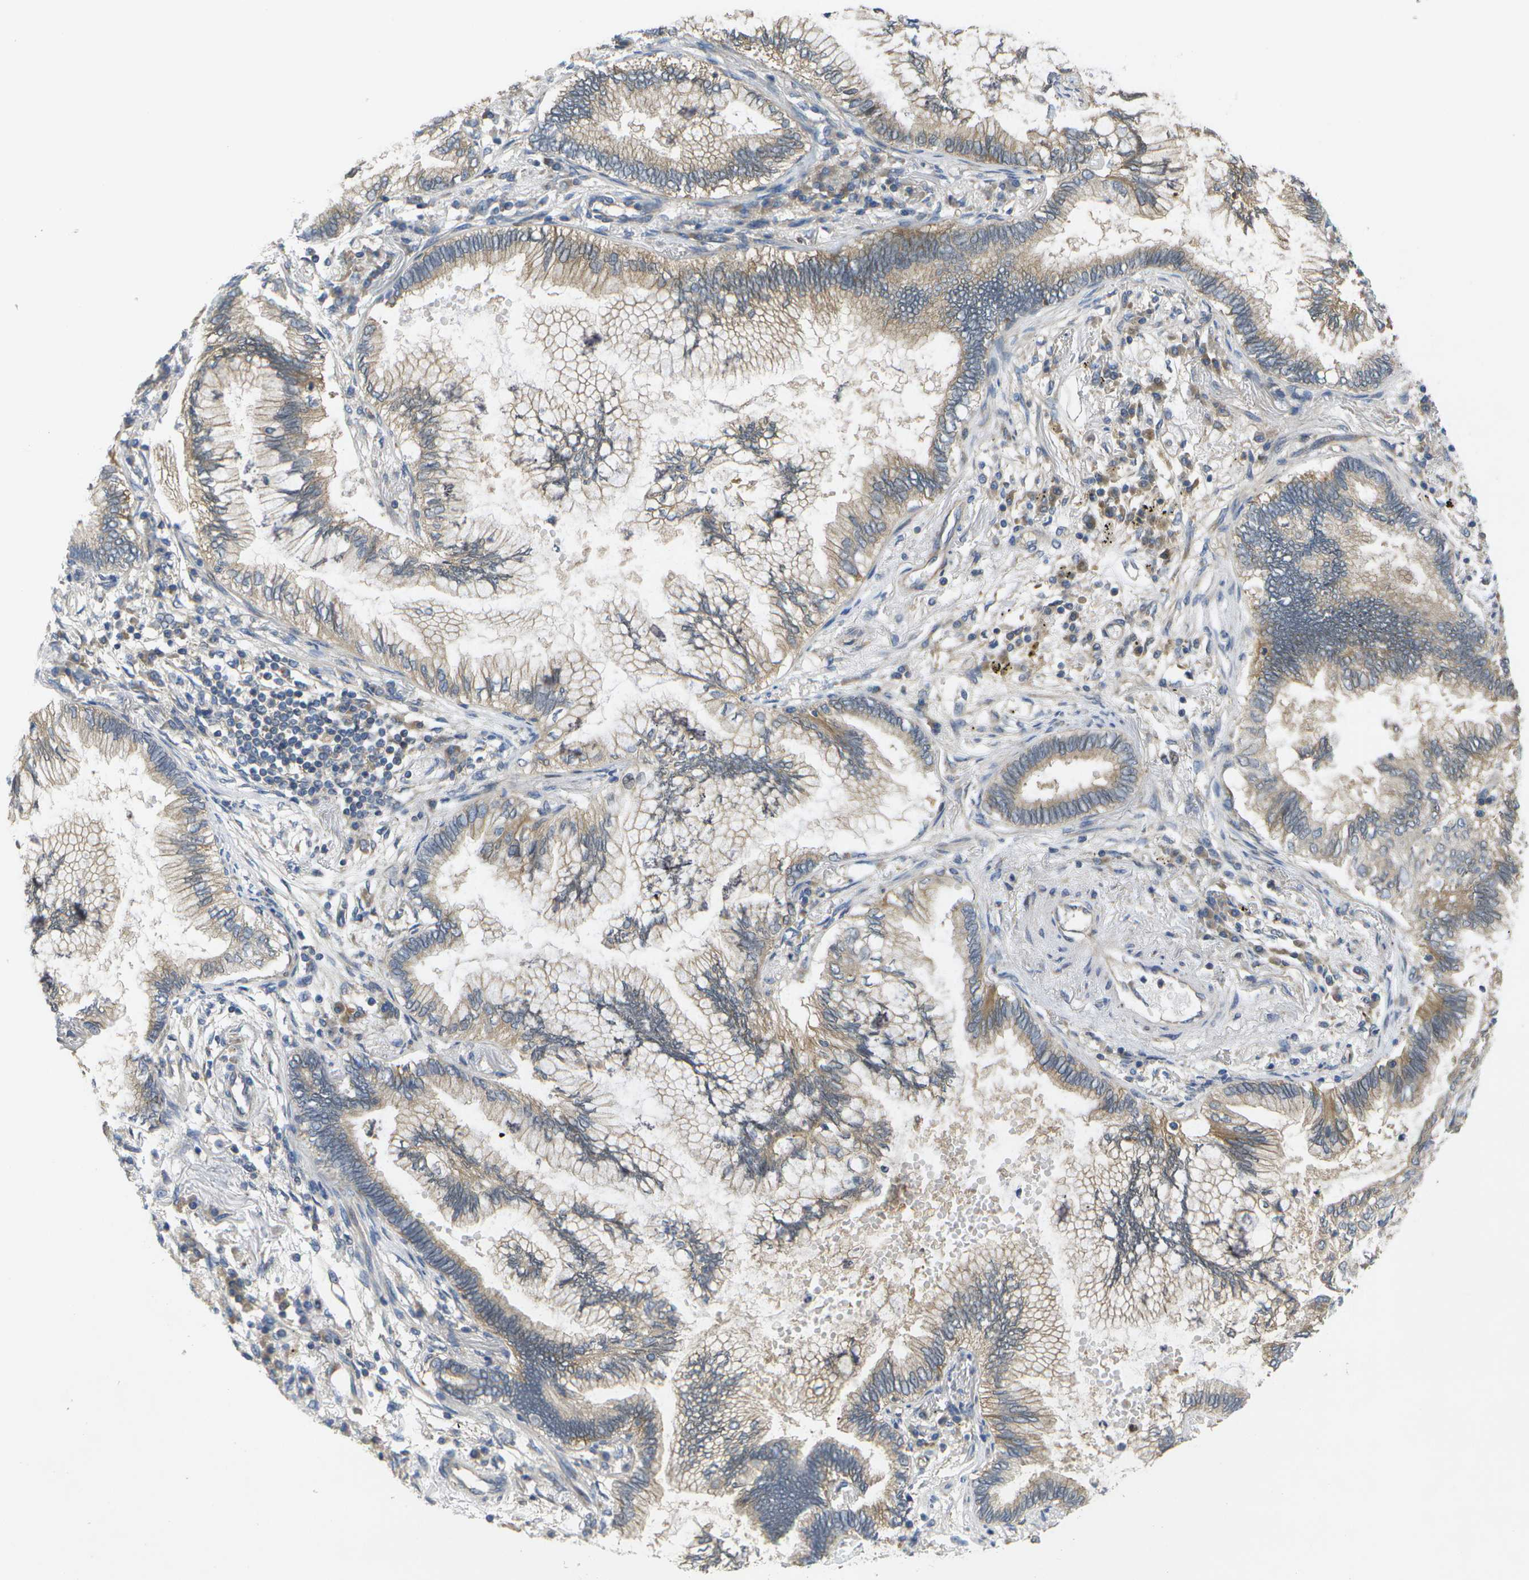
{"staining": {"intensity": "moderate", "quantity": ">75%", "location": "cytoplasmic/membranous"}, "tissue": "lung cancer", "cell_type": "Tumor cells", "image_type": "cancer", "snomed": [{"axis": "morphology", "description": "Normal tissue, NOS"}, {"axis": "morphology", "description": "Adenocarcinoma, NOS"}, {"axis": "topography", "description": "Bronchus"}, {"axis": "topography", "description": "Lung"}], "caption": "Lung cancer (adenocarcinoma) tissue reveals moderate cytoplasmic/membranous expression in approximately >75% of tumor cells", "gene": "DPM3", "patient": {"sex": "female", "age": 70}}